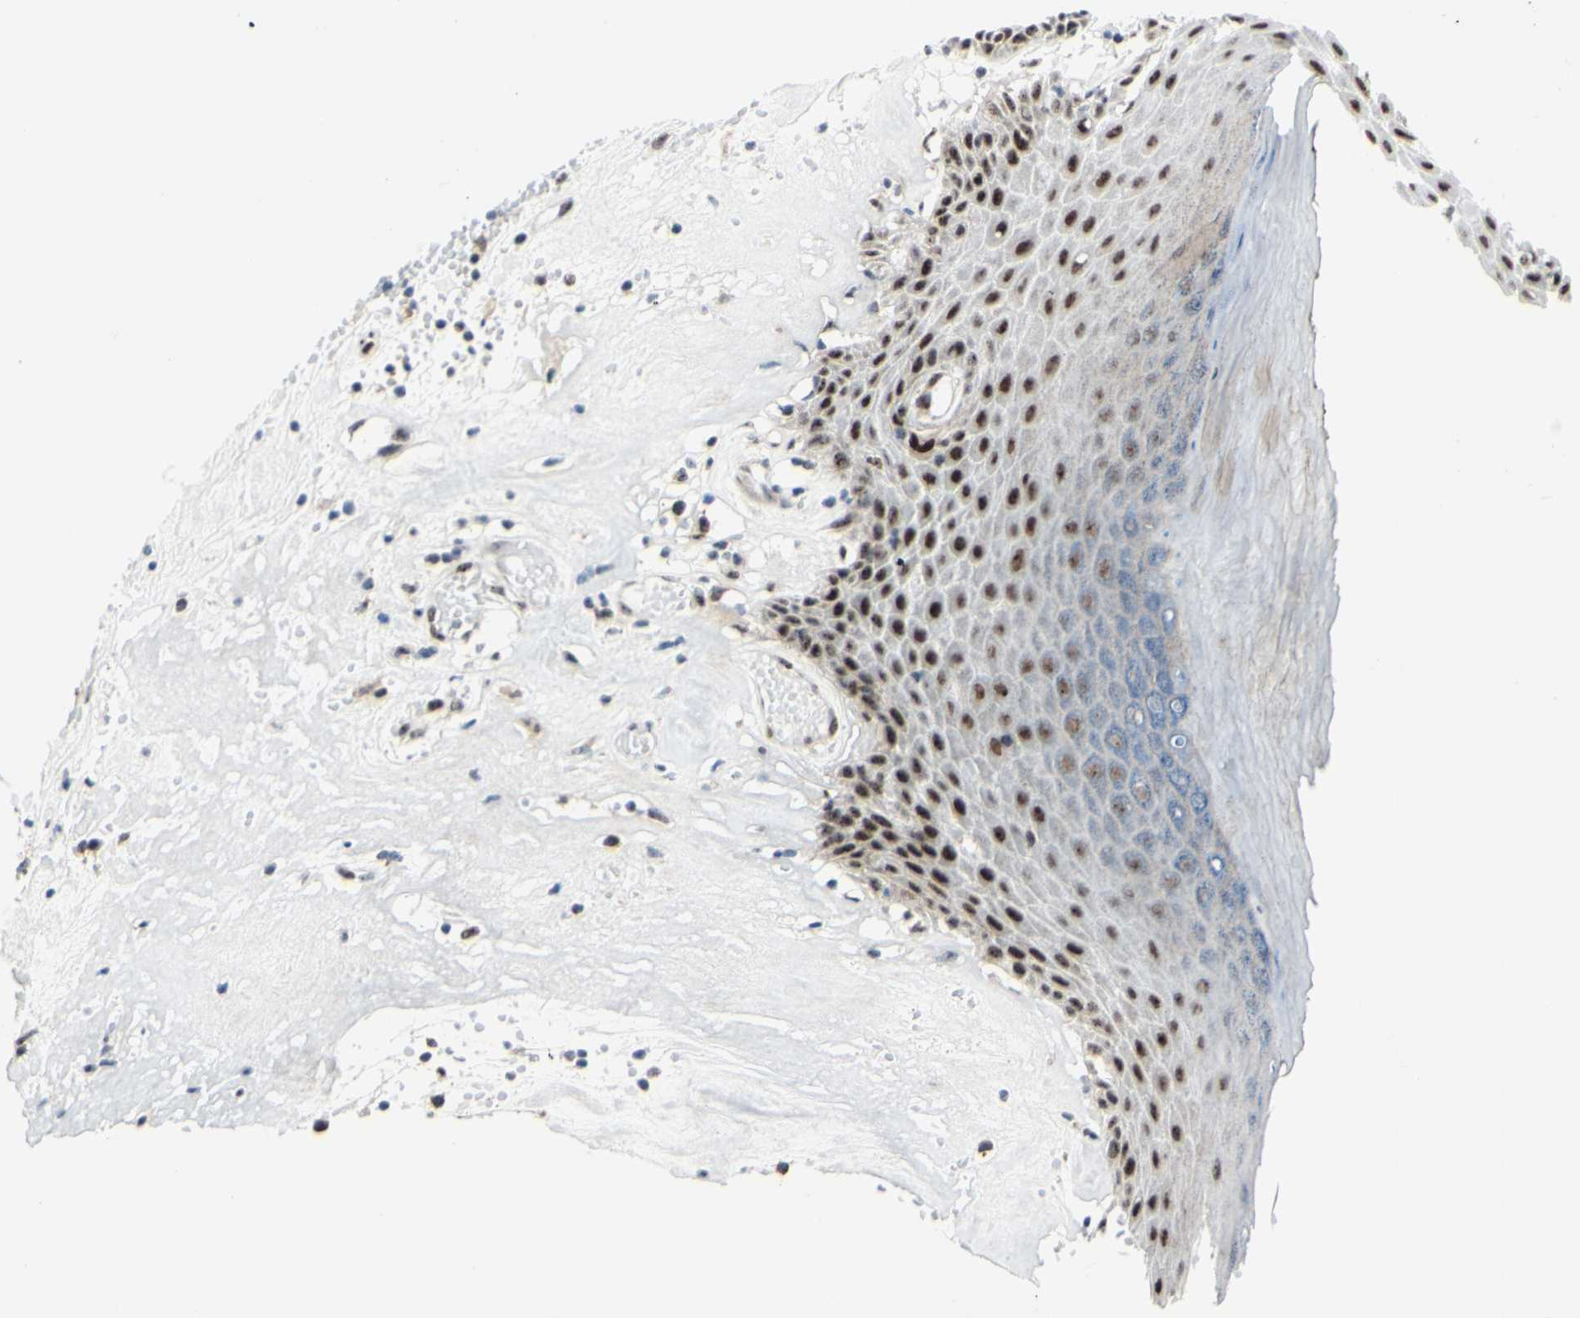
{"staining": {"intensity": "strong", "quantity": "25%-75%", "location": "nuclear"}, "tissue": "skin", "cell_type": "Epidermal cells", "image_type": "normal", "snomed": [{"axis": "morphology", "description": "Normal tissue, NOS"}, {"axis": "morphology", "description": "Inflammation, NOS"}, {"axis": "topography", "description": "Vulva"}], "caption": "This is an image of immunohistochemistry (IHC) staining of benign skin, which shows strong positivity in the nuclear of epidermal cells.", "gene": "POLR1A", "patient": {"sex": "female", "age": 84}}